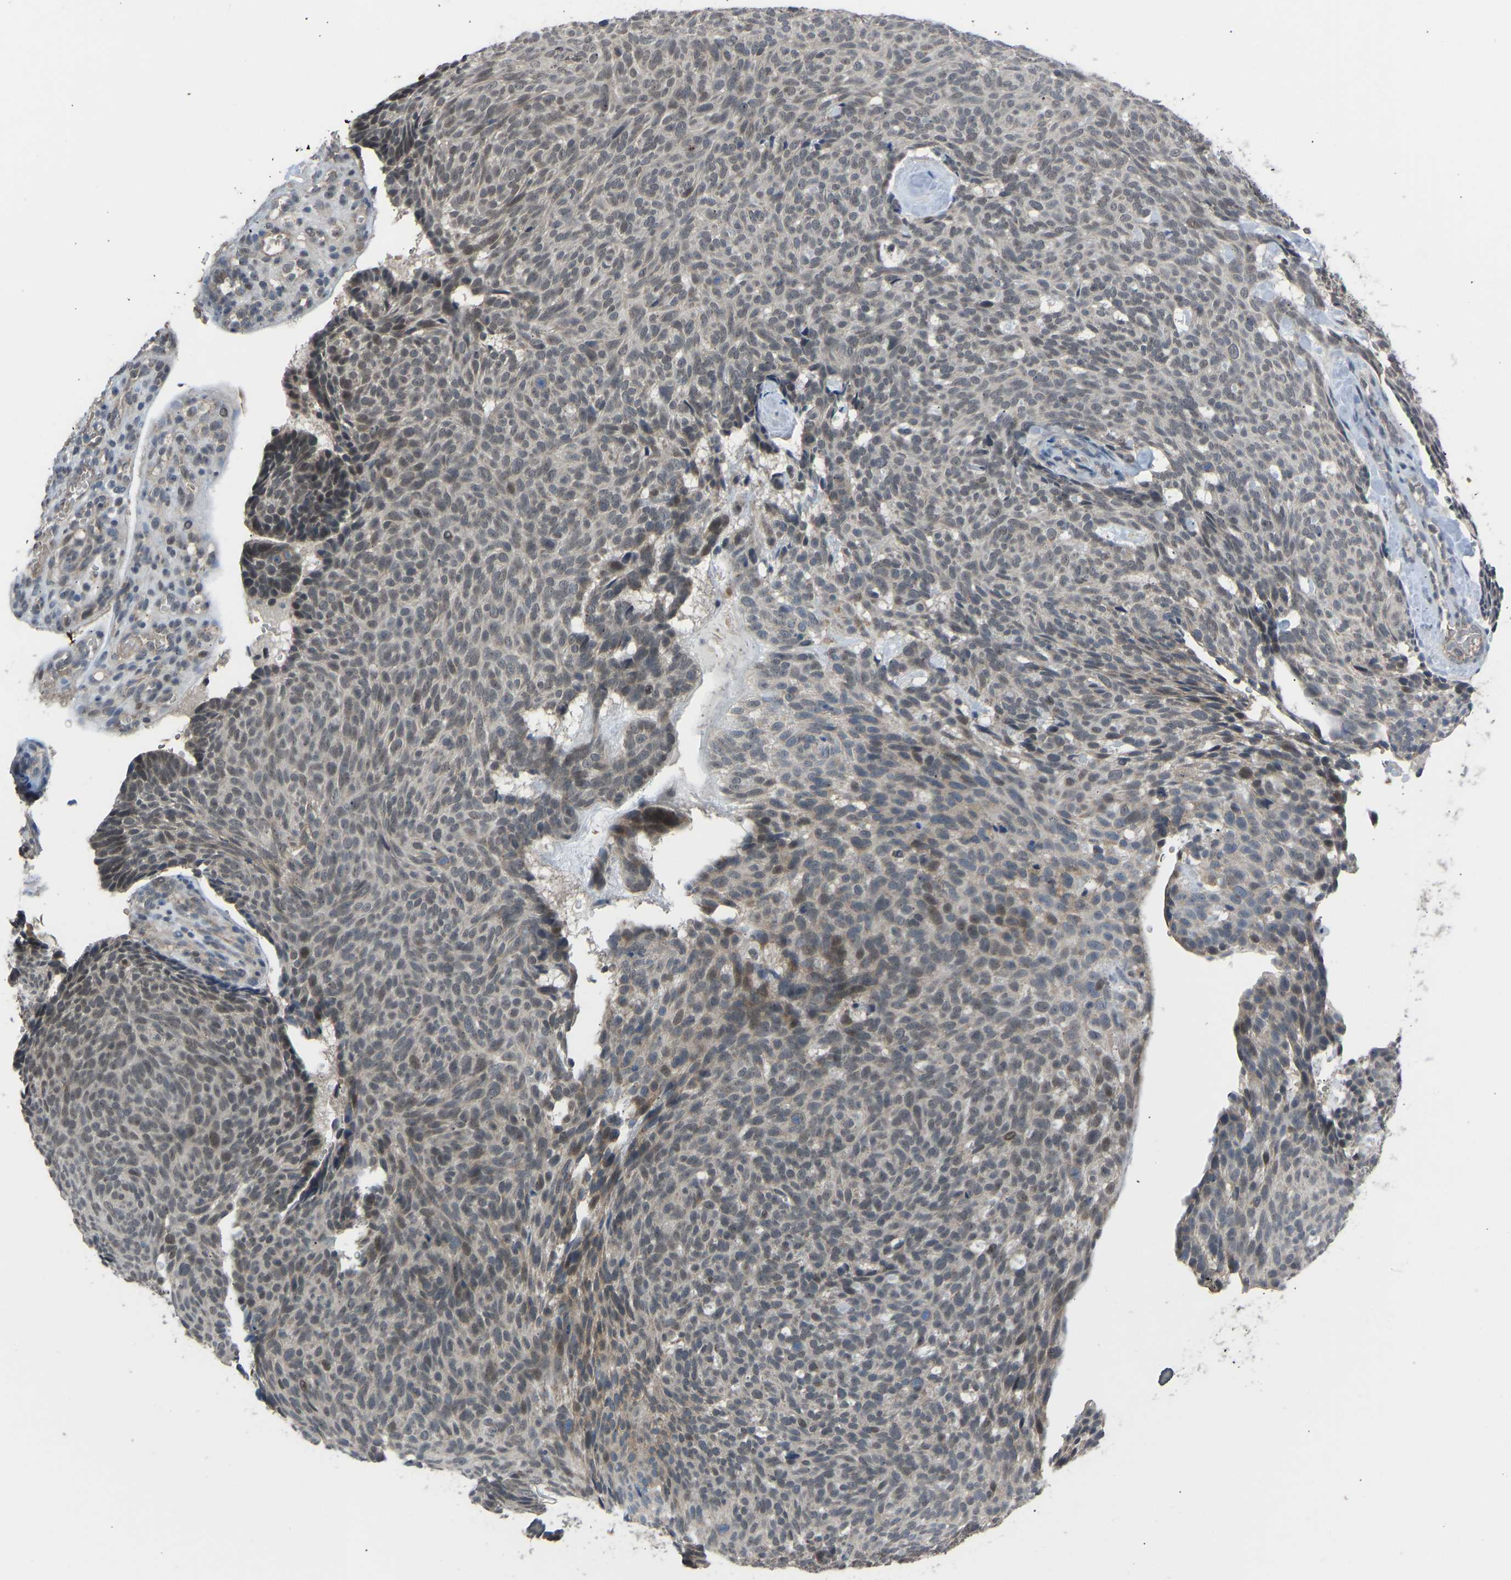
{"staining": {"intensity": "weak", "quantity": ">75%", "location": "nuclear"}, "tissue": "skin cancer", "cell_type": "Tumor cells", "image_type": "cancer", "snomed": [{"axis": "morphology", "description": "Basal cell carcinoma"}, {"axis": "topography", "description": "Skin"}], "caption": "This micrograph shows skin cancer stained with immunohistochemistry to label a protein in brown. The nuclear of tumor cells show weak positivity for the protein. Nuclei are counter-stained blue.", "gene": "CDK2AP1", "patient": {"sex": "male", "age": 61}}